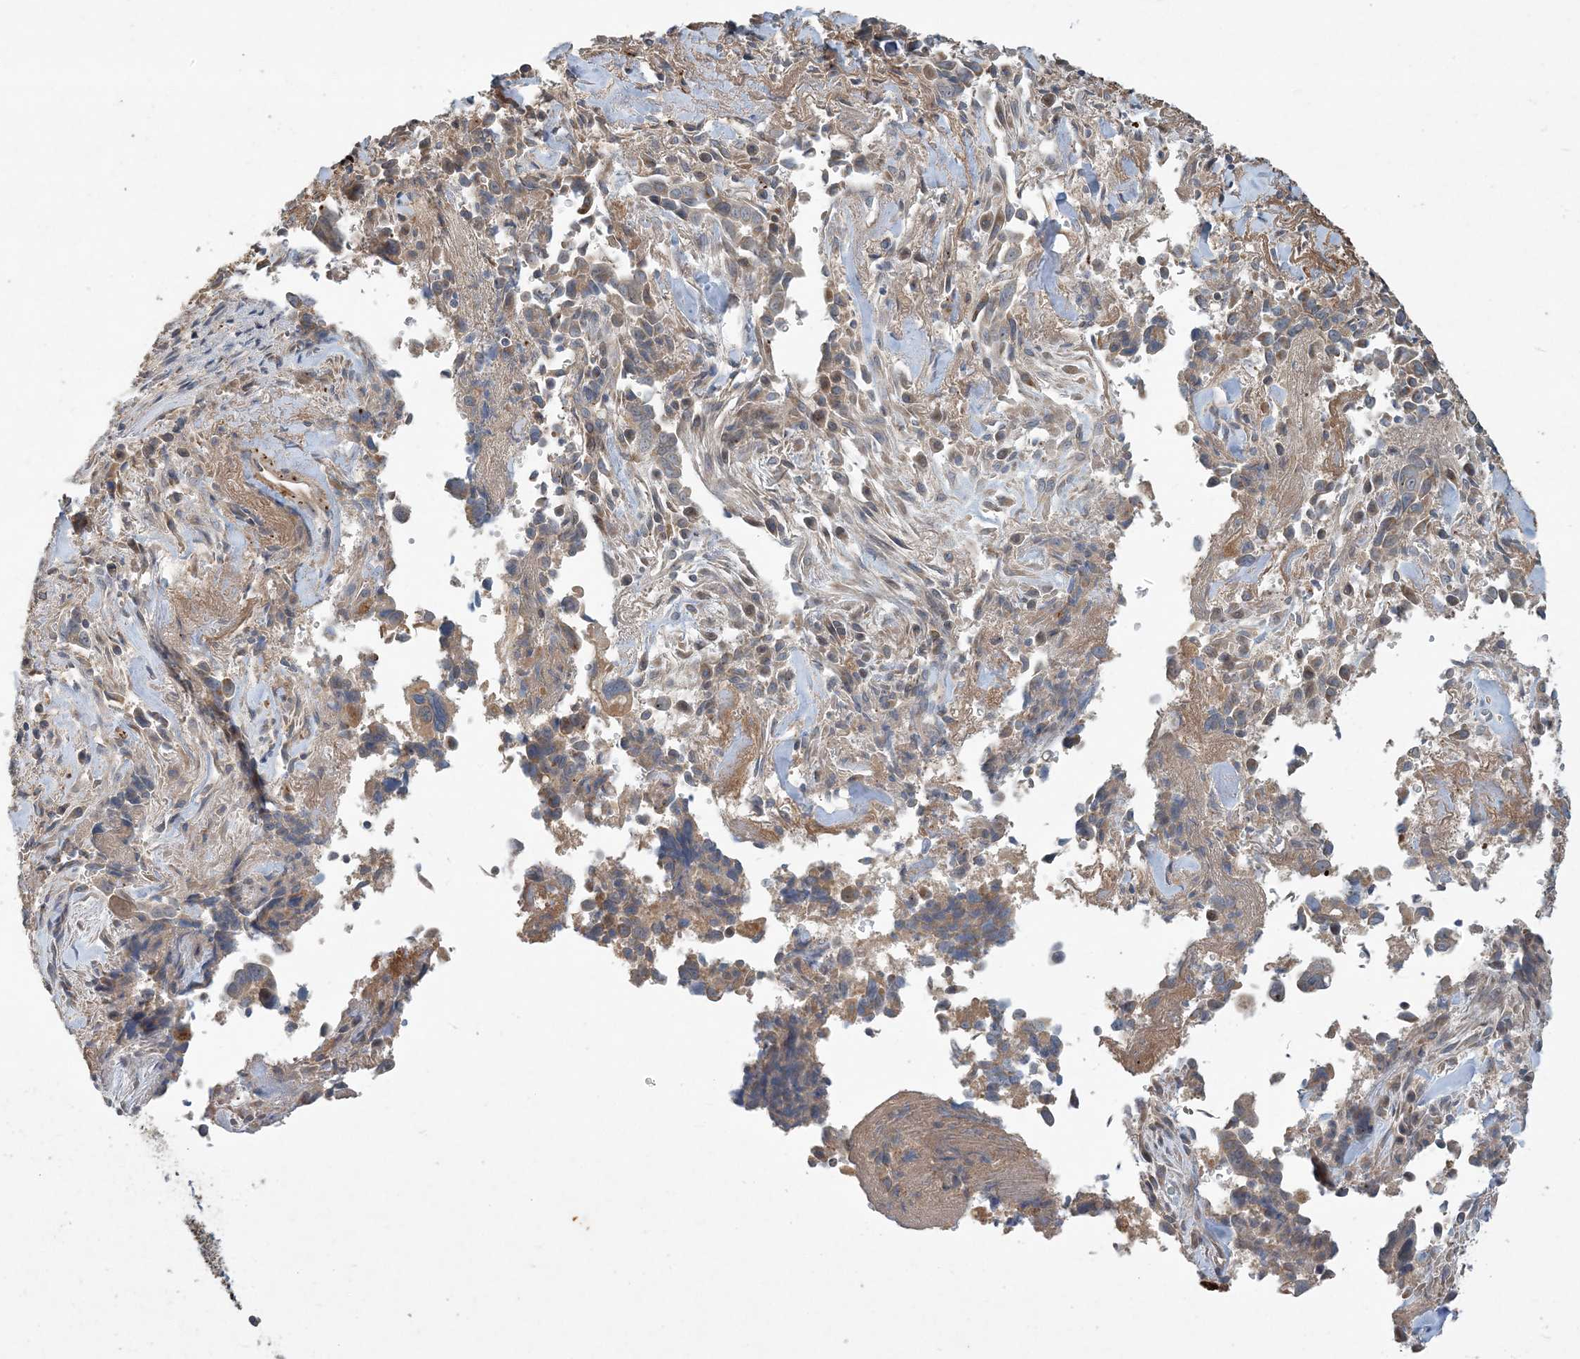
{"staining": {"intensity": "moderate", "quantity": "25%-75%", "location": "cytoplasmic/membranous"}, "tissue": "liver cancer", "cell_type": "Tumor cells", "image_type": "cancer", "snomed": [{"axis": "morphology", "description": "Cholangiocarcinoma"}, {"axis": "topography", "description": "Liver"}], "caption": "DAB immunohistochemical staining of human liver cholangiocarcinoma exhibits moderate cytoplasmic/membranous protein staining in about 25%-75% of tumor cells.", "gene": "LTN1", "patient": {"sex": "female", "age": 79}}